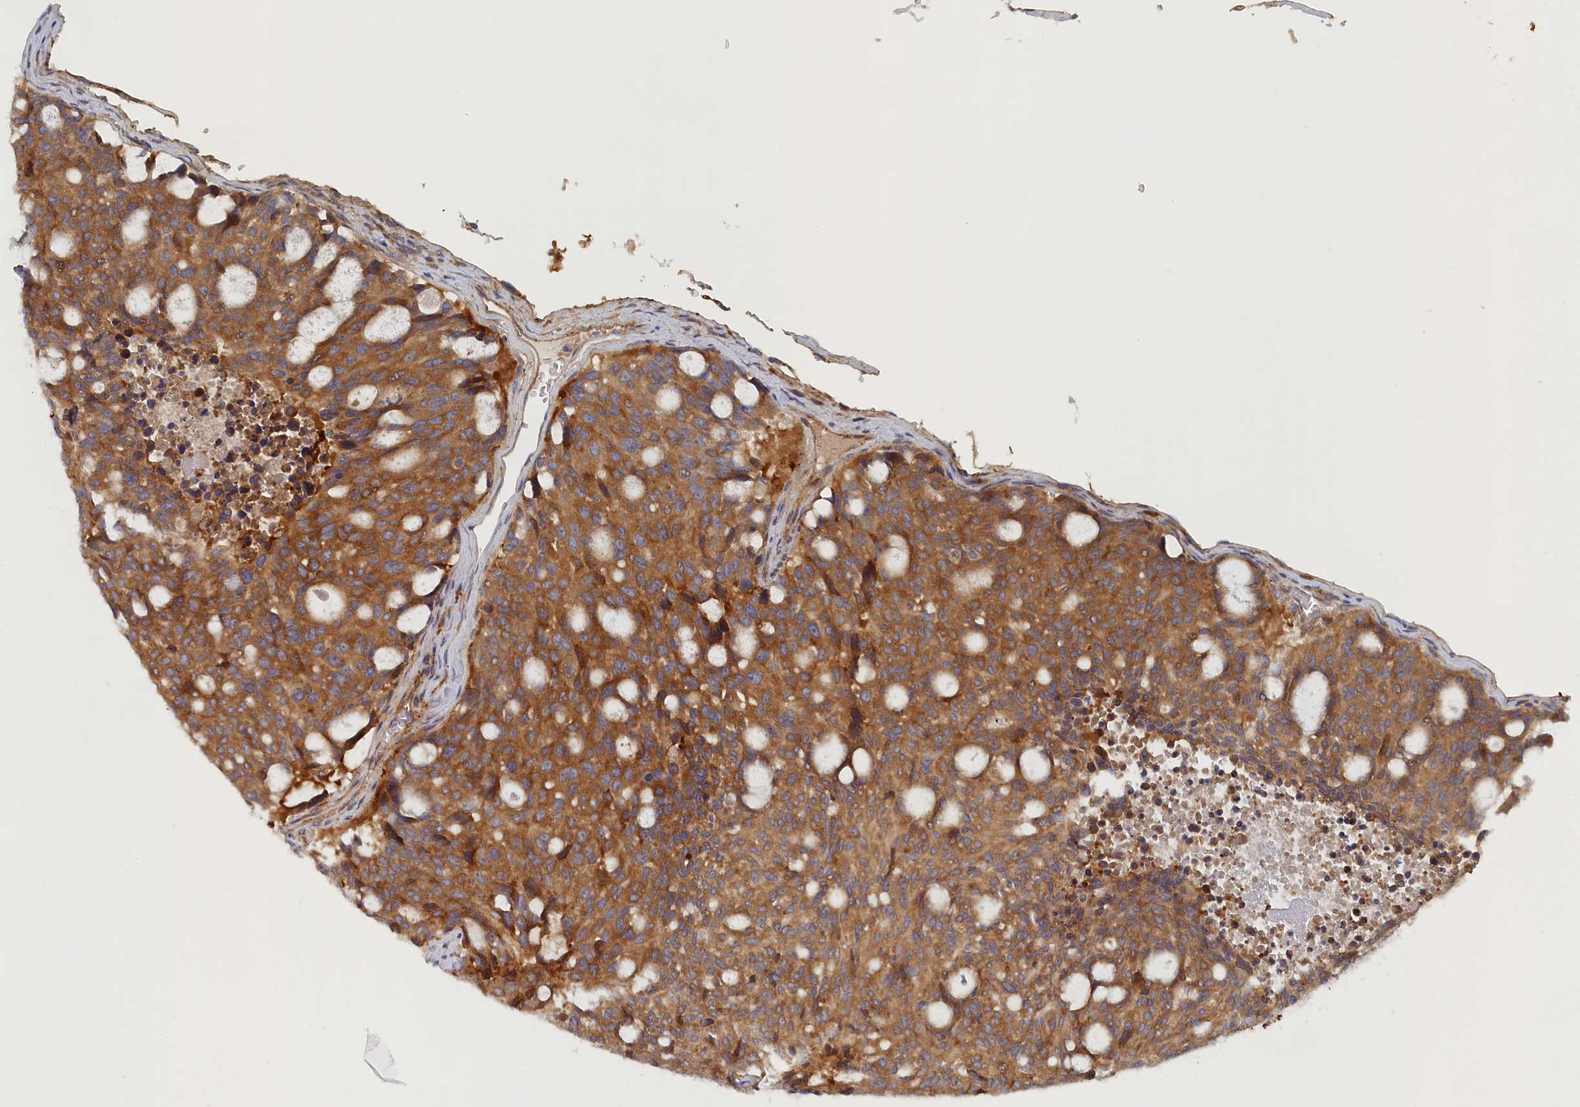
{"staining": {"intensity": "moderate", "quantity": ">75%", "location": "cytoplasmic/membranous"}, "tissue": "carcinoid", "cell_type": "Tumor cells", "image_type": "cancer", "snomed": [{"axis": "morphology", "description": "Carcinoid, malignant, NOS"}, {"axis": "topography", "description": "Pancreas"}], "caption": "Immunohistochemistry histopathology image of human carcinoid stained for a protein (brown), which exhibits medium levels of moderate cytoplasmic/membranous expression in about >75% of tumor cells.", "gene": "TMEM196", "patient": {"sex": "female", "age": 54}}